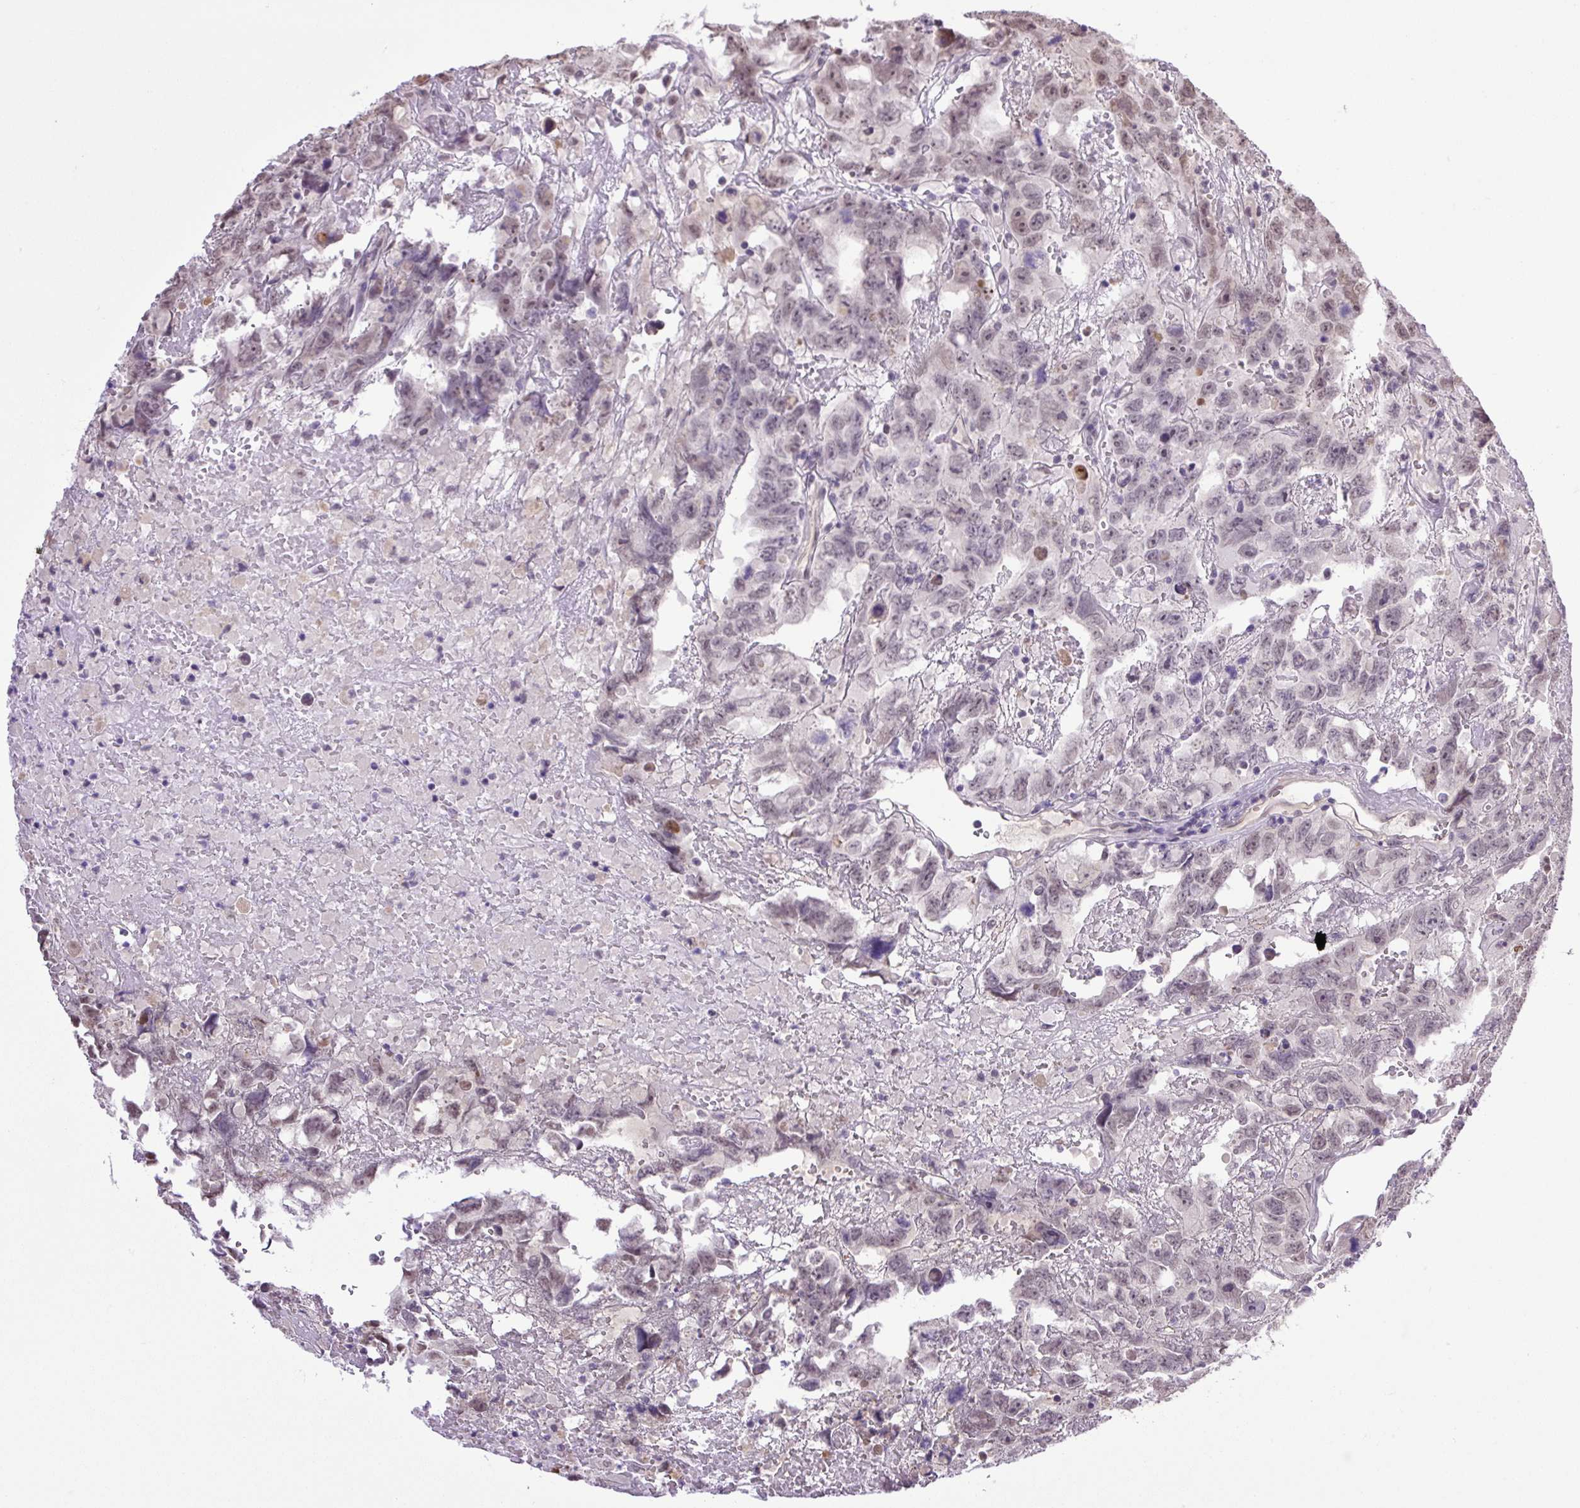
{"staining": {"intensity": "weak", "quantity": "<25%", "location": "nuclear"}, "tissue": "testis cancer", "cell_type": "Tumor cells", "image_type": "cancer", "snomed": [{"axis": "morphology", "description": "Carcinoma, Embryonal, NOS"}, {"axis": "topography", "description": "Testis"}], "caption": "High power microscopy micrograph of an immunohistochemistry histopathology image of testis cancer, revealing no significant staining in tumor cells.", "gene": "SGTA", "patient": {"sex": "male", "age": 45}}